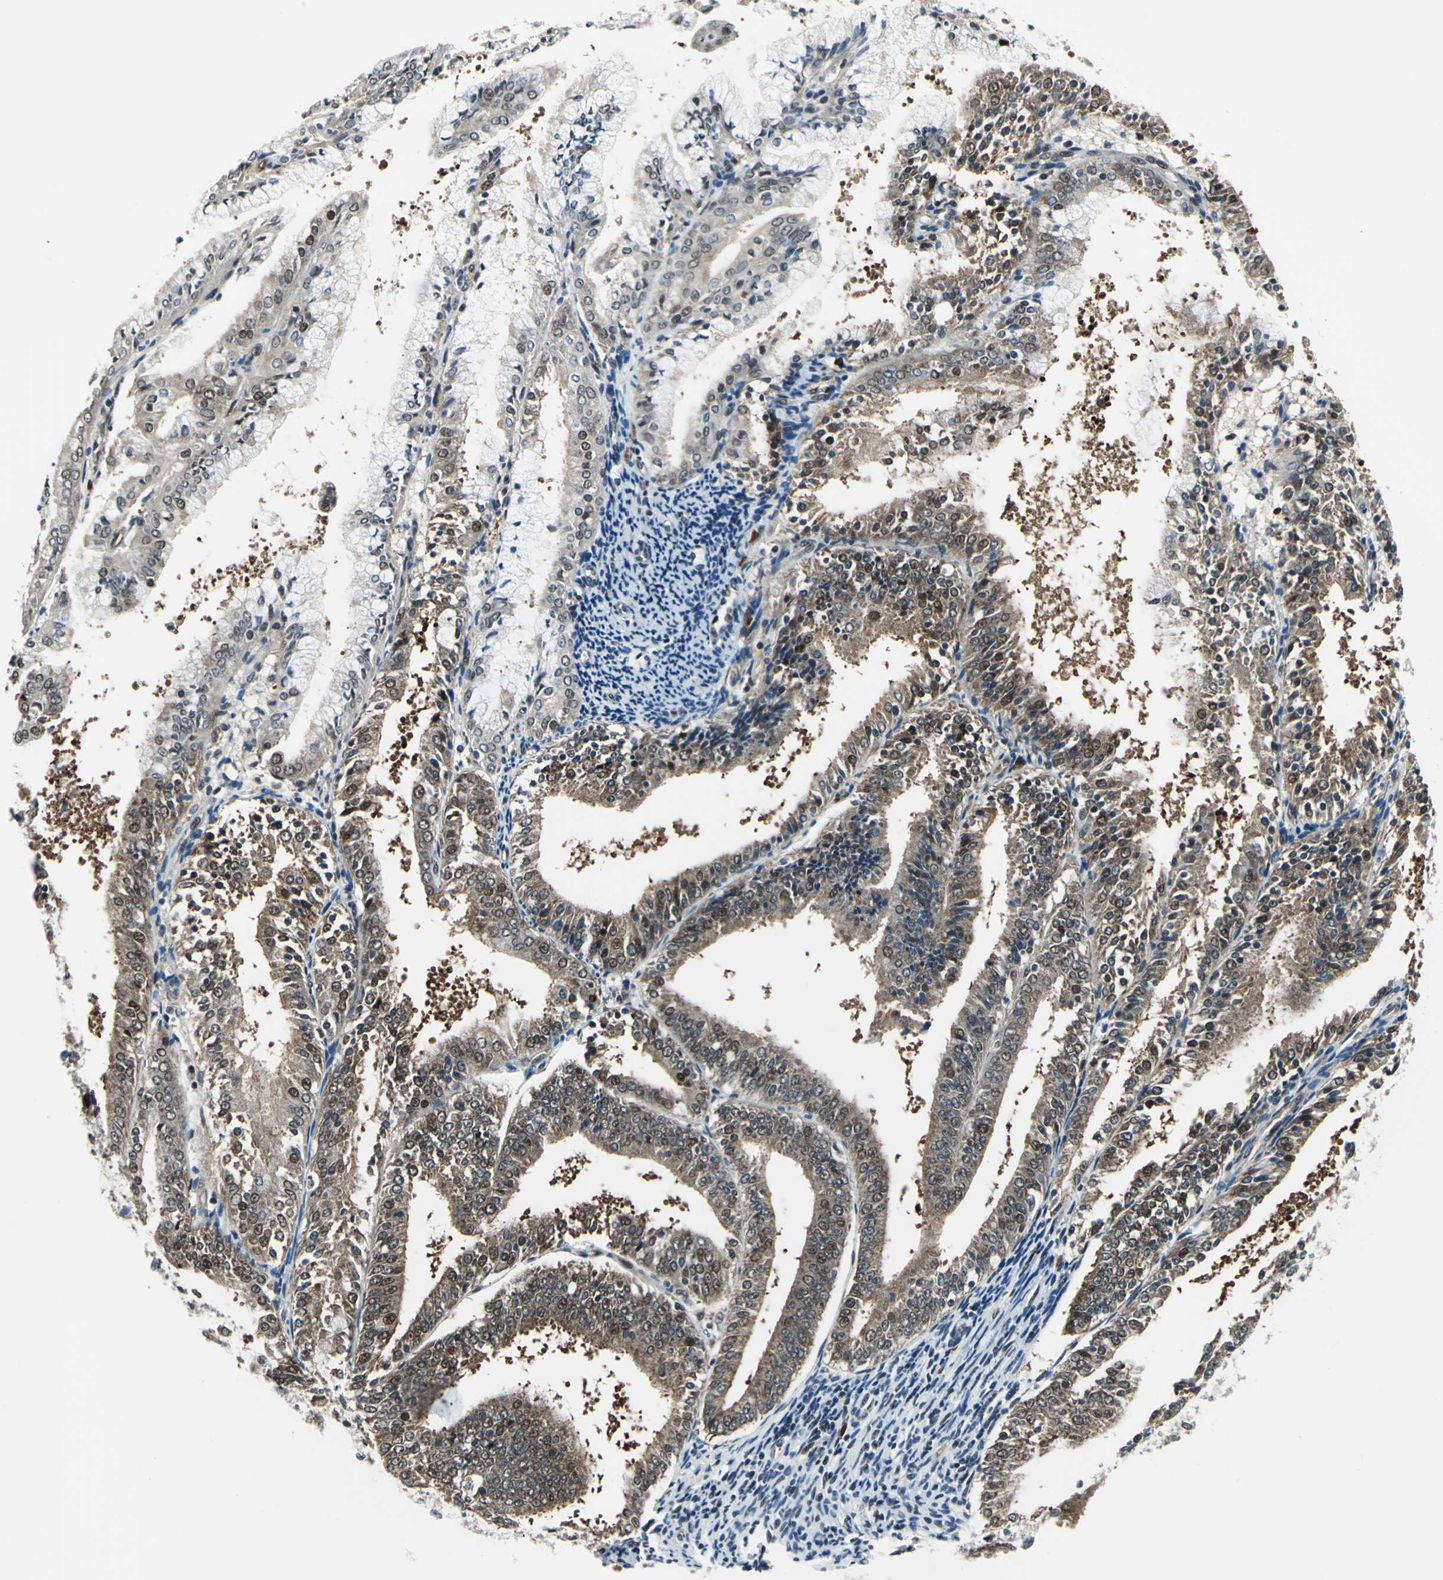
{"staining": {"intensity": "moderate", "quantity": "25%-75%", "location": "cytoplasmic/membranous,nuclear"}, "tissue": "endometrial cancer", "cell_type": "Tumor cells", "image_type": "cancer", "snomed": [{"axis": "morphology", "description": "Adenocarcinoma, NOS"}, {"axis": "topography", "description": "Endometrium"}], "caption": "DAB (3,3'-diaminobenzidine) immunohistochemical staining of human adenocarcinoma (endometrial) displays moderate cytoplasmic/membranous and nuclear protein positivity in approximately 25%-75% of tumor cells. (Stains: DAB in brown, nuclei in blue, Microscopy: brightfield microscopy at high magnification).", "gene": "POLR3K", "patient": {"sex": "female", "age": 63}}